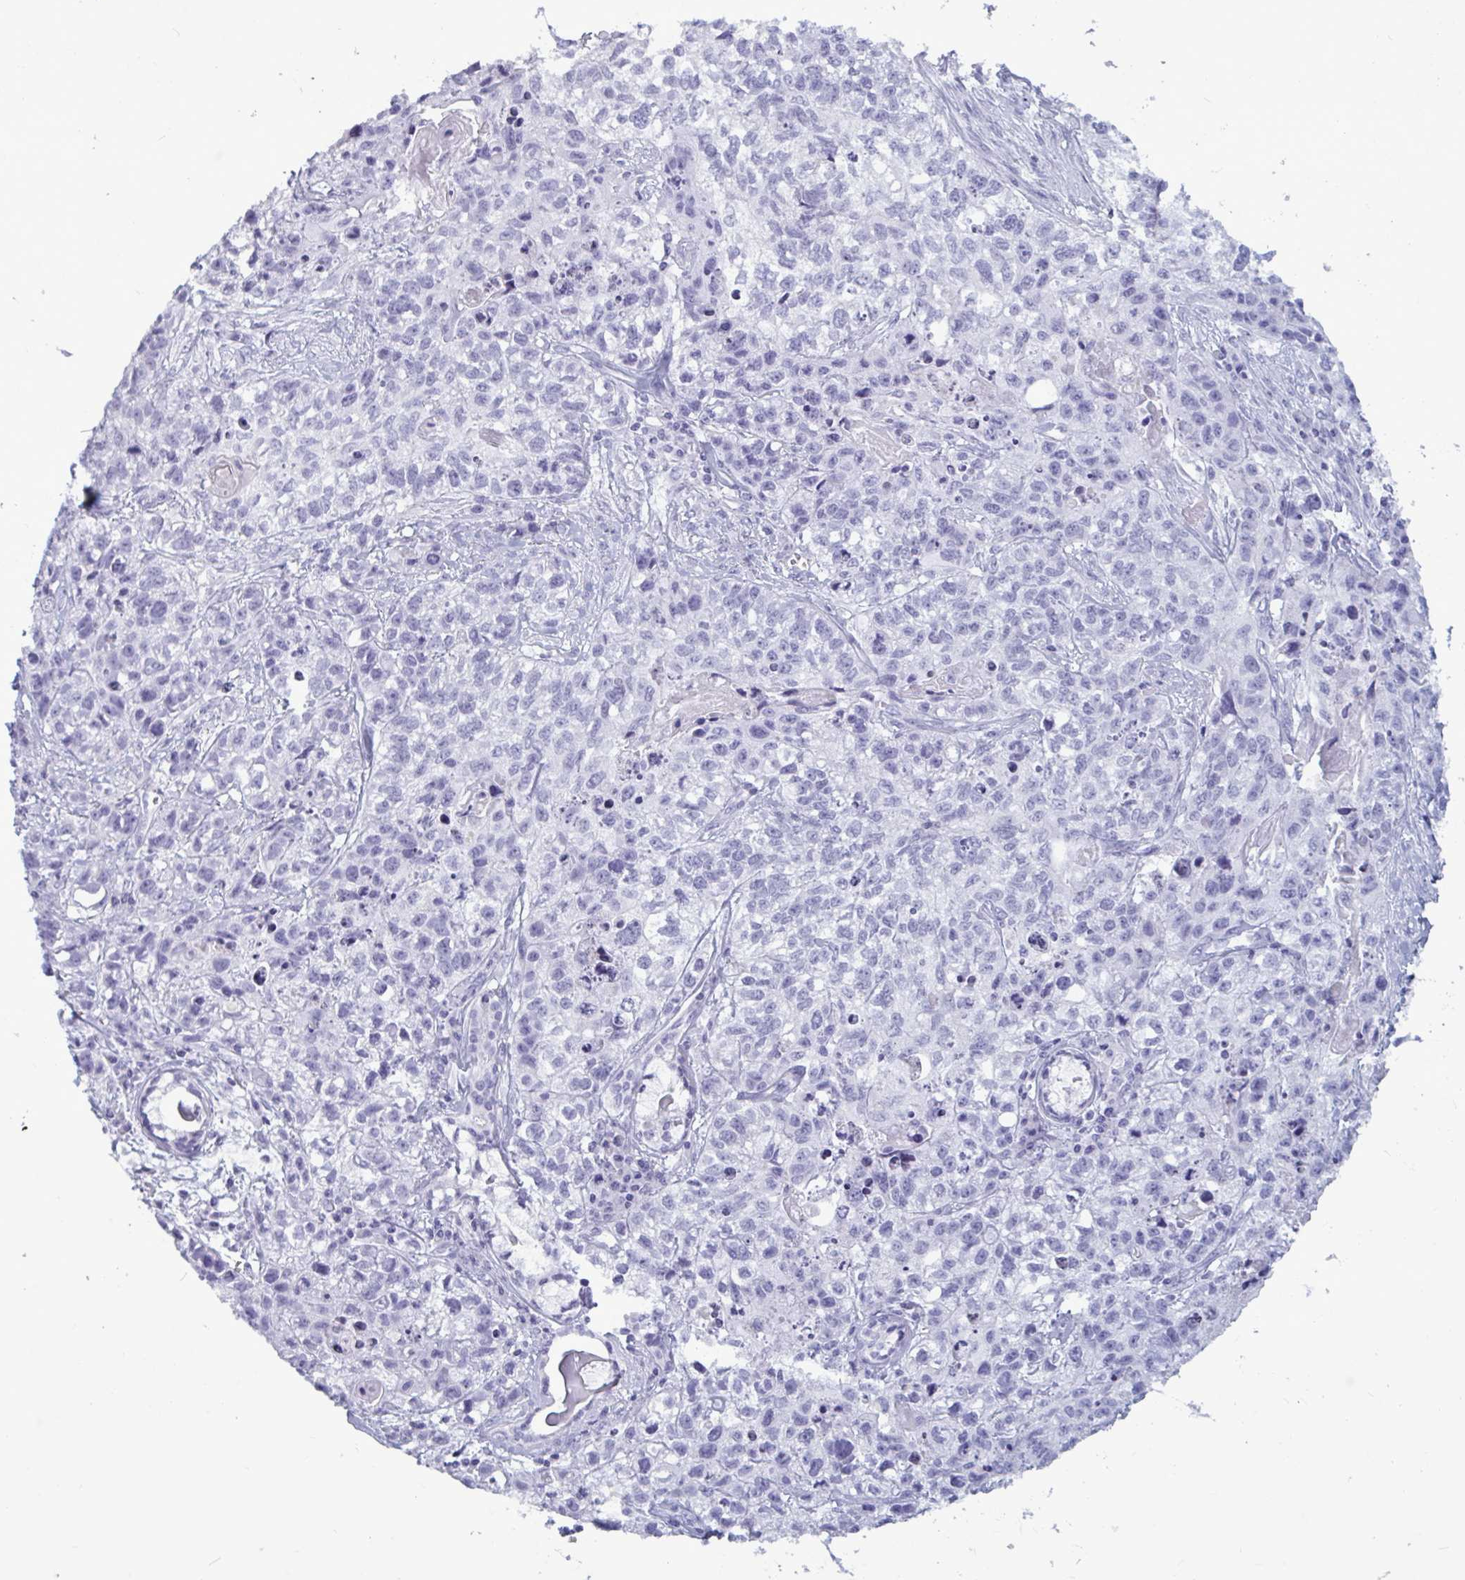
{"staining": {"intensity": "negative", "quantity": "none", "location": "none"}, "tissue": "lung cancer", "cell_type": "Tumor cells", "image_type": "cancer", "snomed": [{"axis": "morphology", "description": "Squamous cell carcinoma, NOS"}, {"axis": "topography", "description": "Lung"}], "caption": "DAB (3,3'-diaminobenzidine) immunohistochemical staining of lung cancer shows no significant staining in tumor cells.", "gene": "BBS10", "patient": {"sex": "male", "age": 74}}